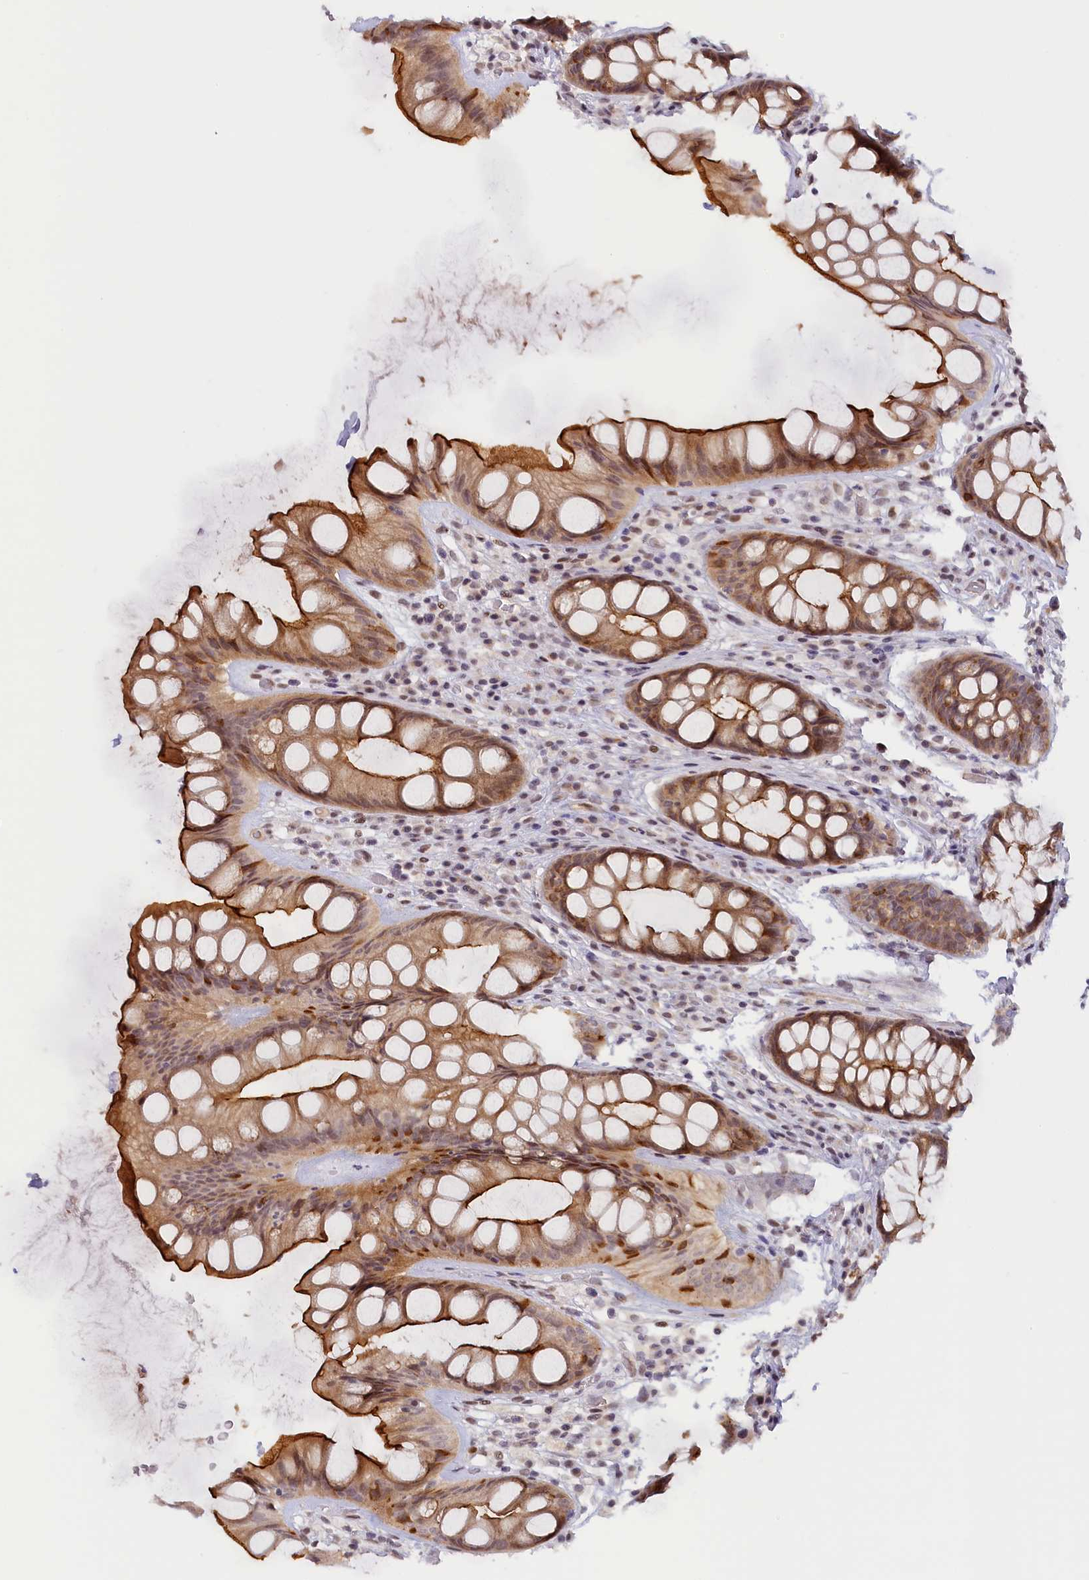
{"staining": {"intensity": "strong", "quantity": ">75%", "location": "cytoplasmic/membranous,nuclear"}, "tissue": "rectum", "cell_type": "Glandular cells", "image_type": "normal", "snomed": [{"axis": "morphology", "description": "Normal tissue, NOS"}, {"axis": "topography", "description": "Rectum"}], "caption": "Glandular cells reveal strong cytoplasmic/membranous,nuclear staining in approximately >75% of cells in unremarkable rectum.", "gene": "SEC31B", "patient": {"sex": "male", "age": 74}}